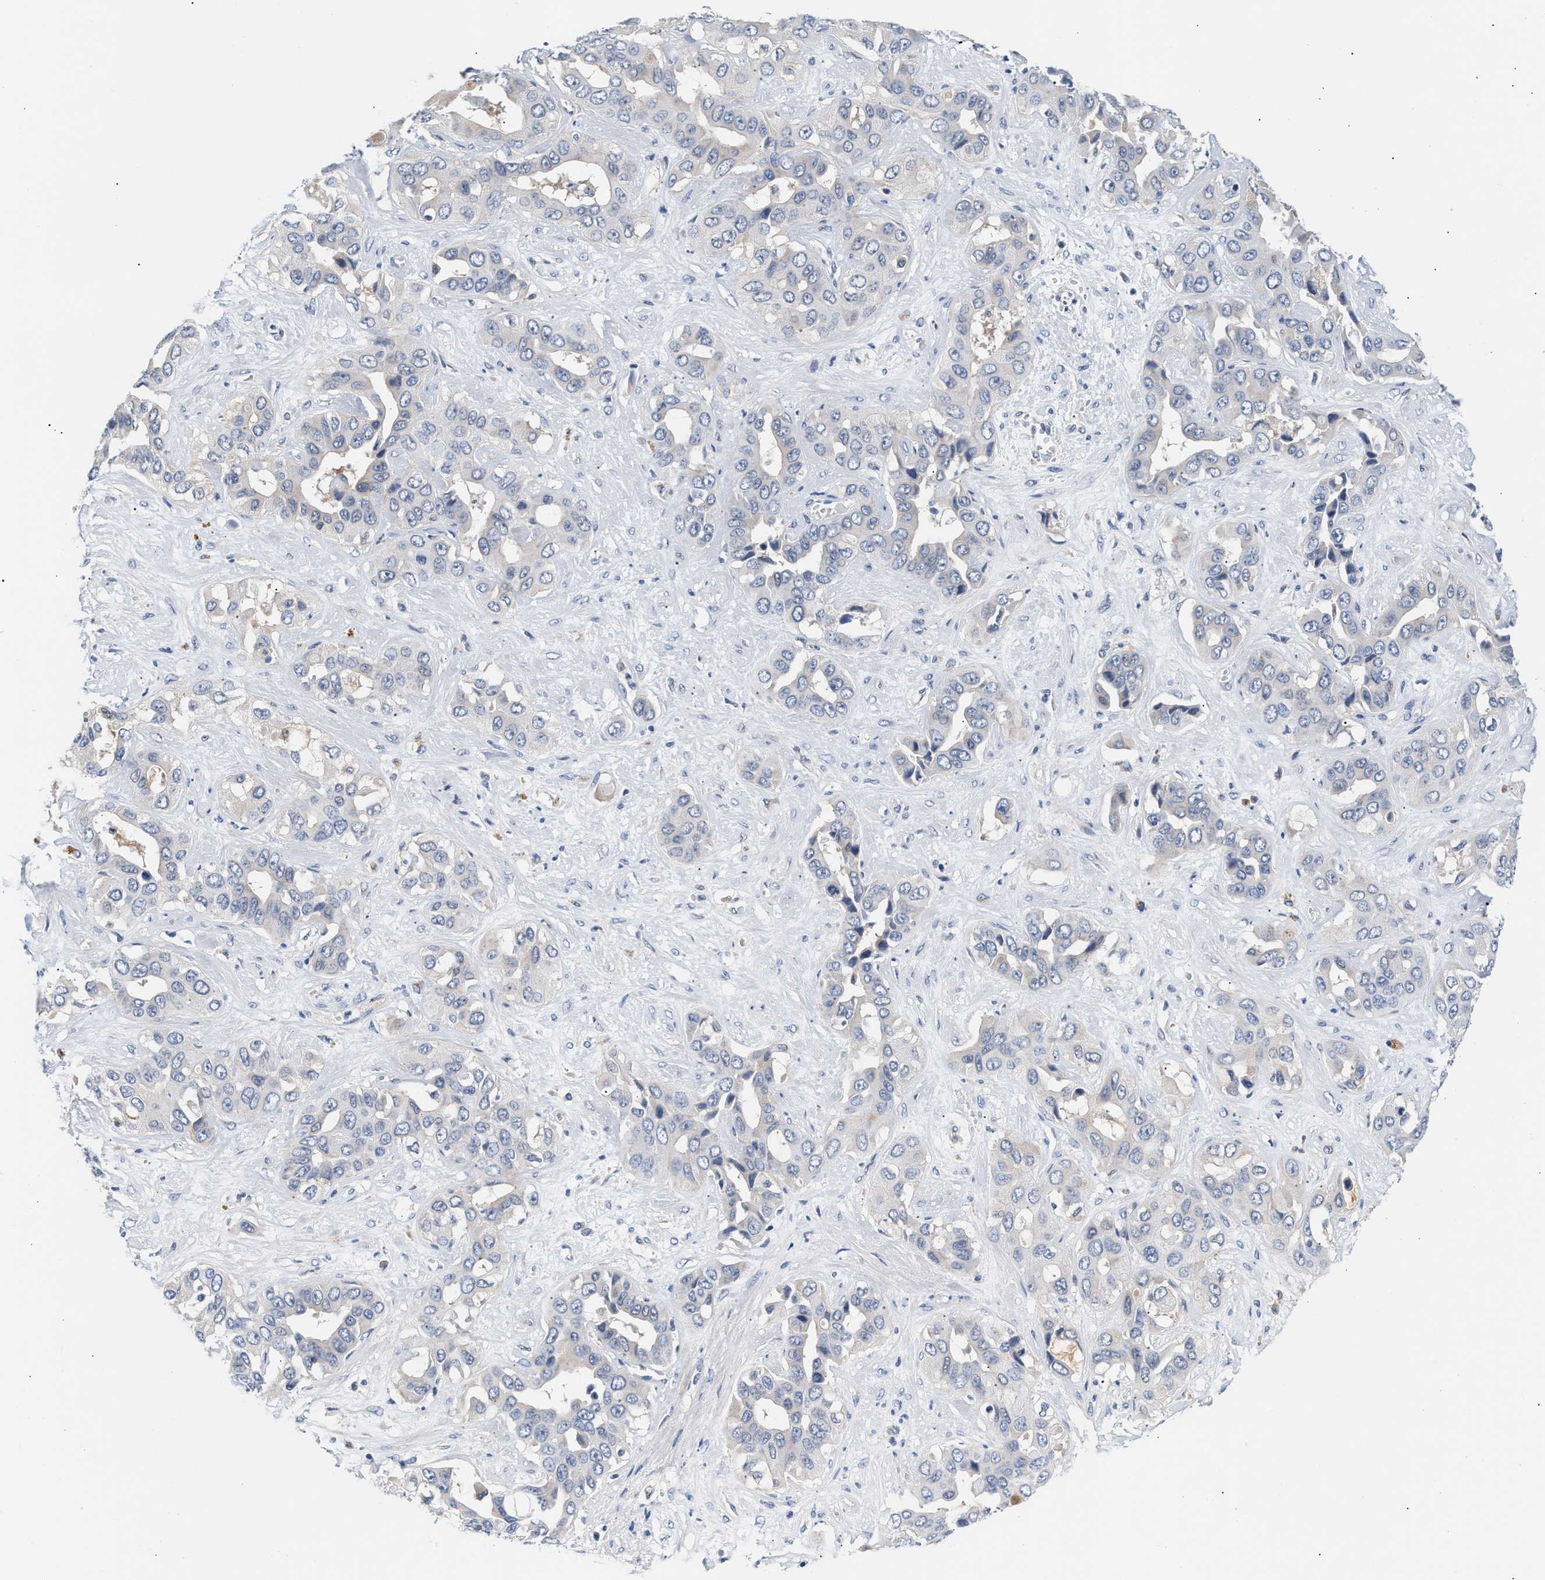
{"staining": {"intensity": "negative", "quantity": "none", "location": "none"}, "tissue": "liver cancer", "cell_type": "Tumor cells", "image_type": "cancer", "snomed": [{"axis": "morphology", "description": "Cholangiocarcinoma"}, {"axis": "topography", "description": "Liver"}], "caption": "The image shows no significant positivity in tumor cells of liver cancer.", "gene": "ACTL7B", "patient": {"sex": "female", "age": 52}}